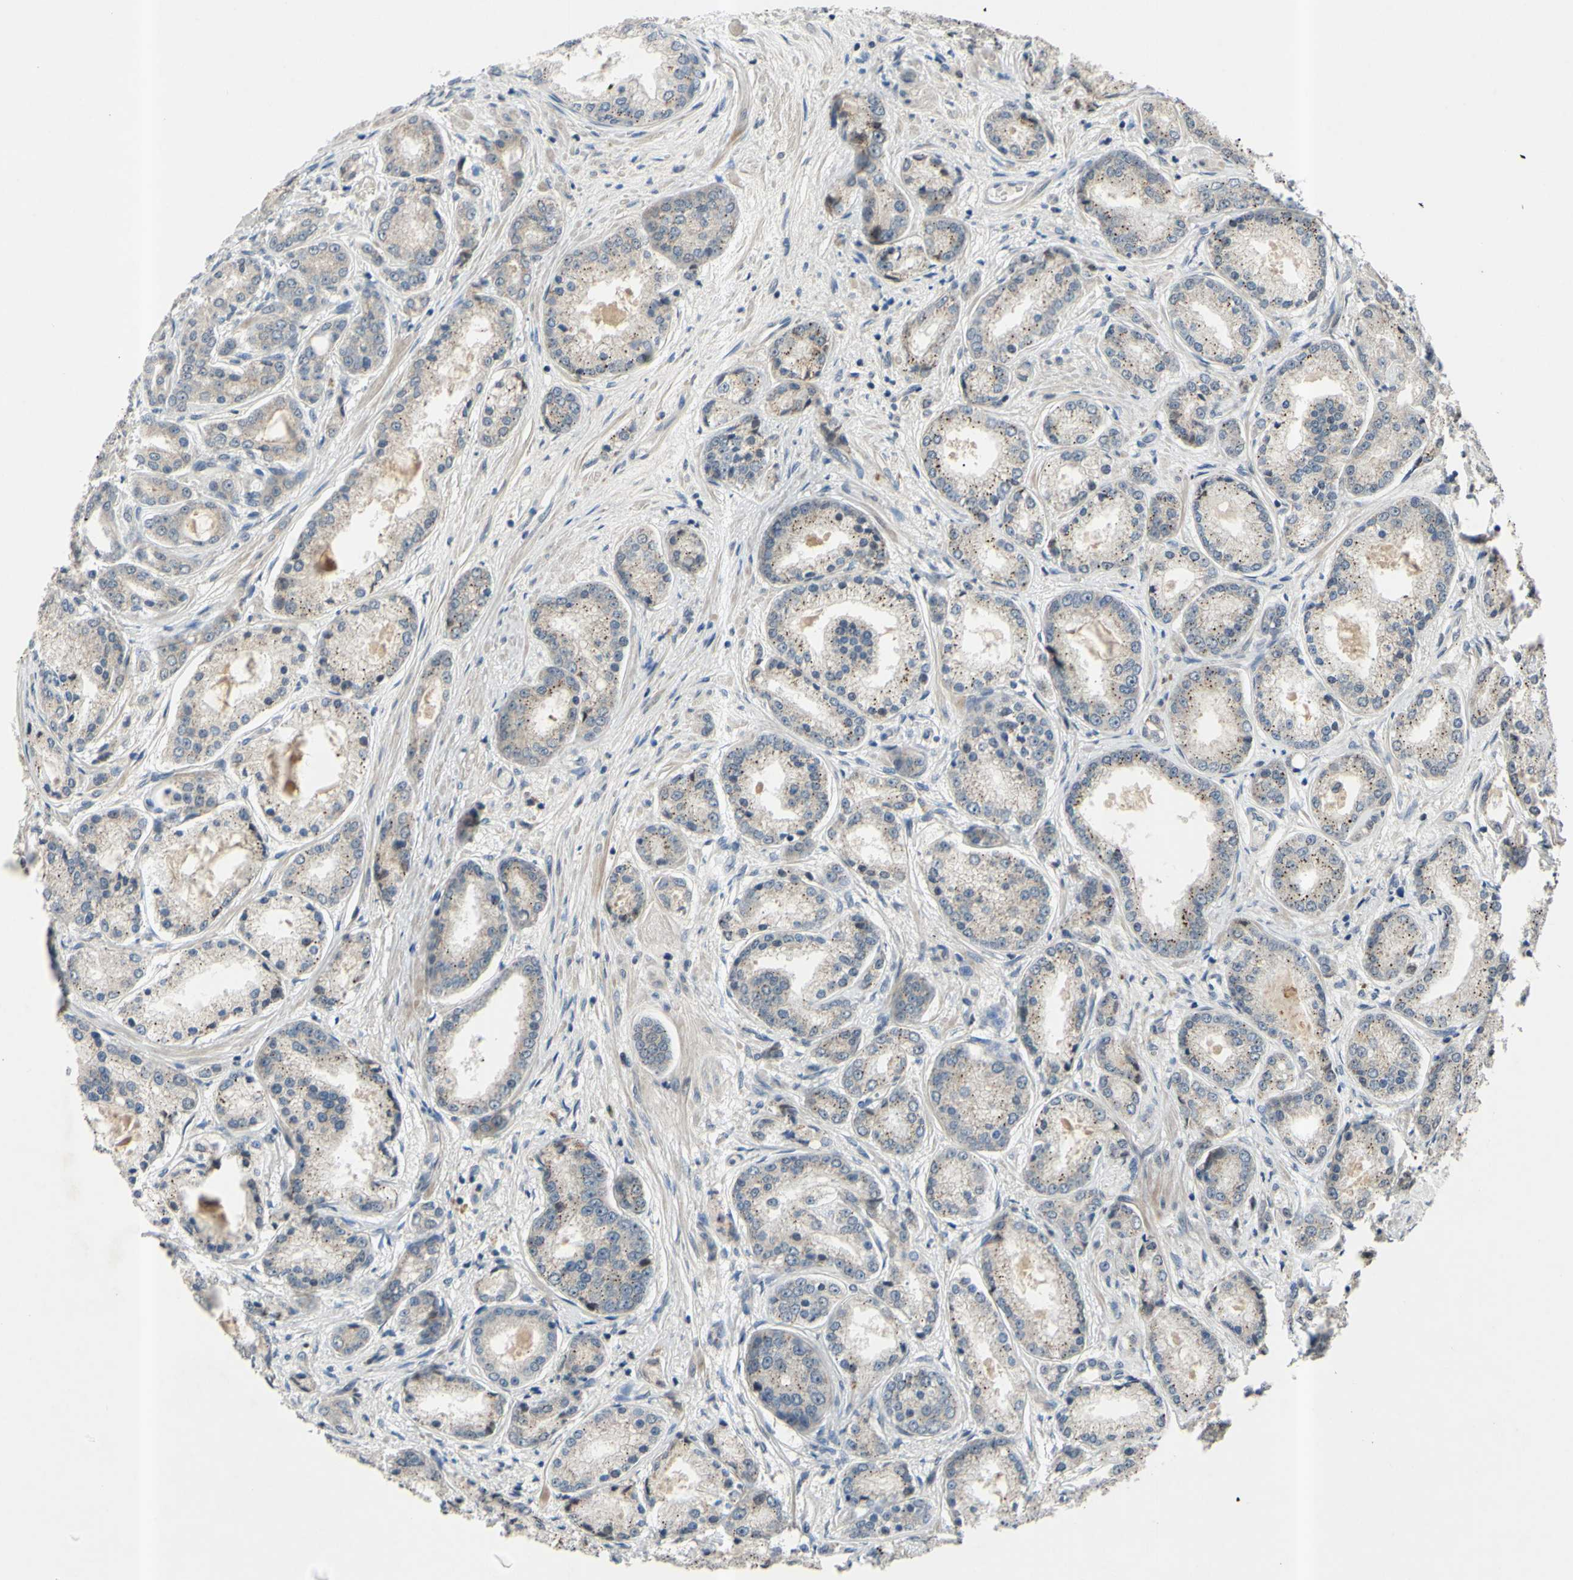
{"staining": {"intensity": "moderate", "quantity": ">75%", "location": "cytoplasmic/membranous"}, "tissue": "prostate cancer", "cell_type": "Tumor cells", "image_type": "cancer", "snomed": [{"axis": "morphology", "description": "Adenocarcinoma, High grade"}, {"axis": "topography", "description": "Prostate"}], "caption": "High-grade adenocarcinoma (prostate) tissue shows moderate cytoplasmic/membranous staining in about >75% of tumor cells, visualized by immunohistochemistry.", "gene": "ALK", "patient": {"sex": "male", "age": 59}}